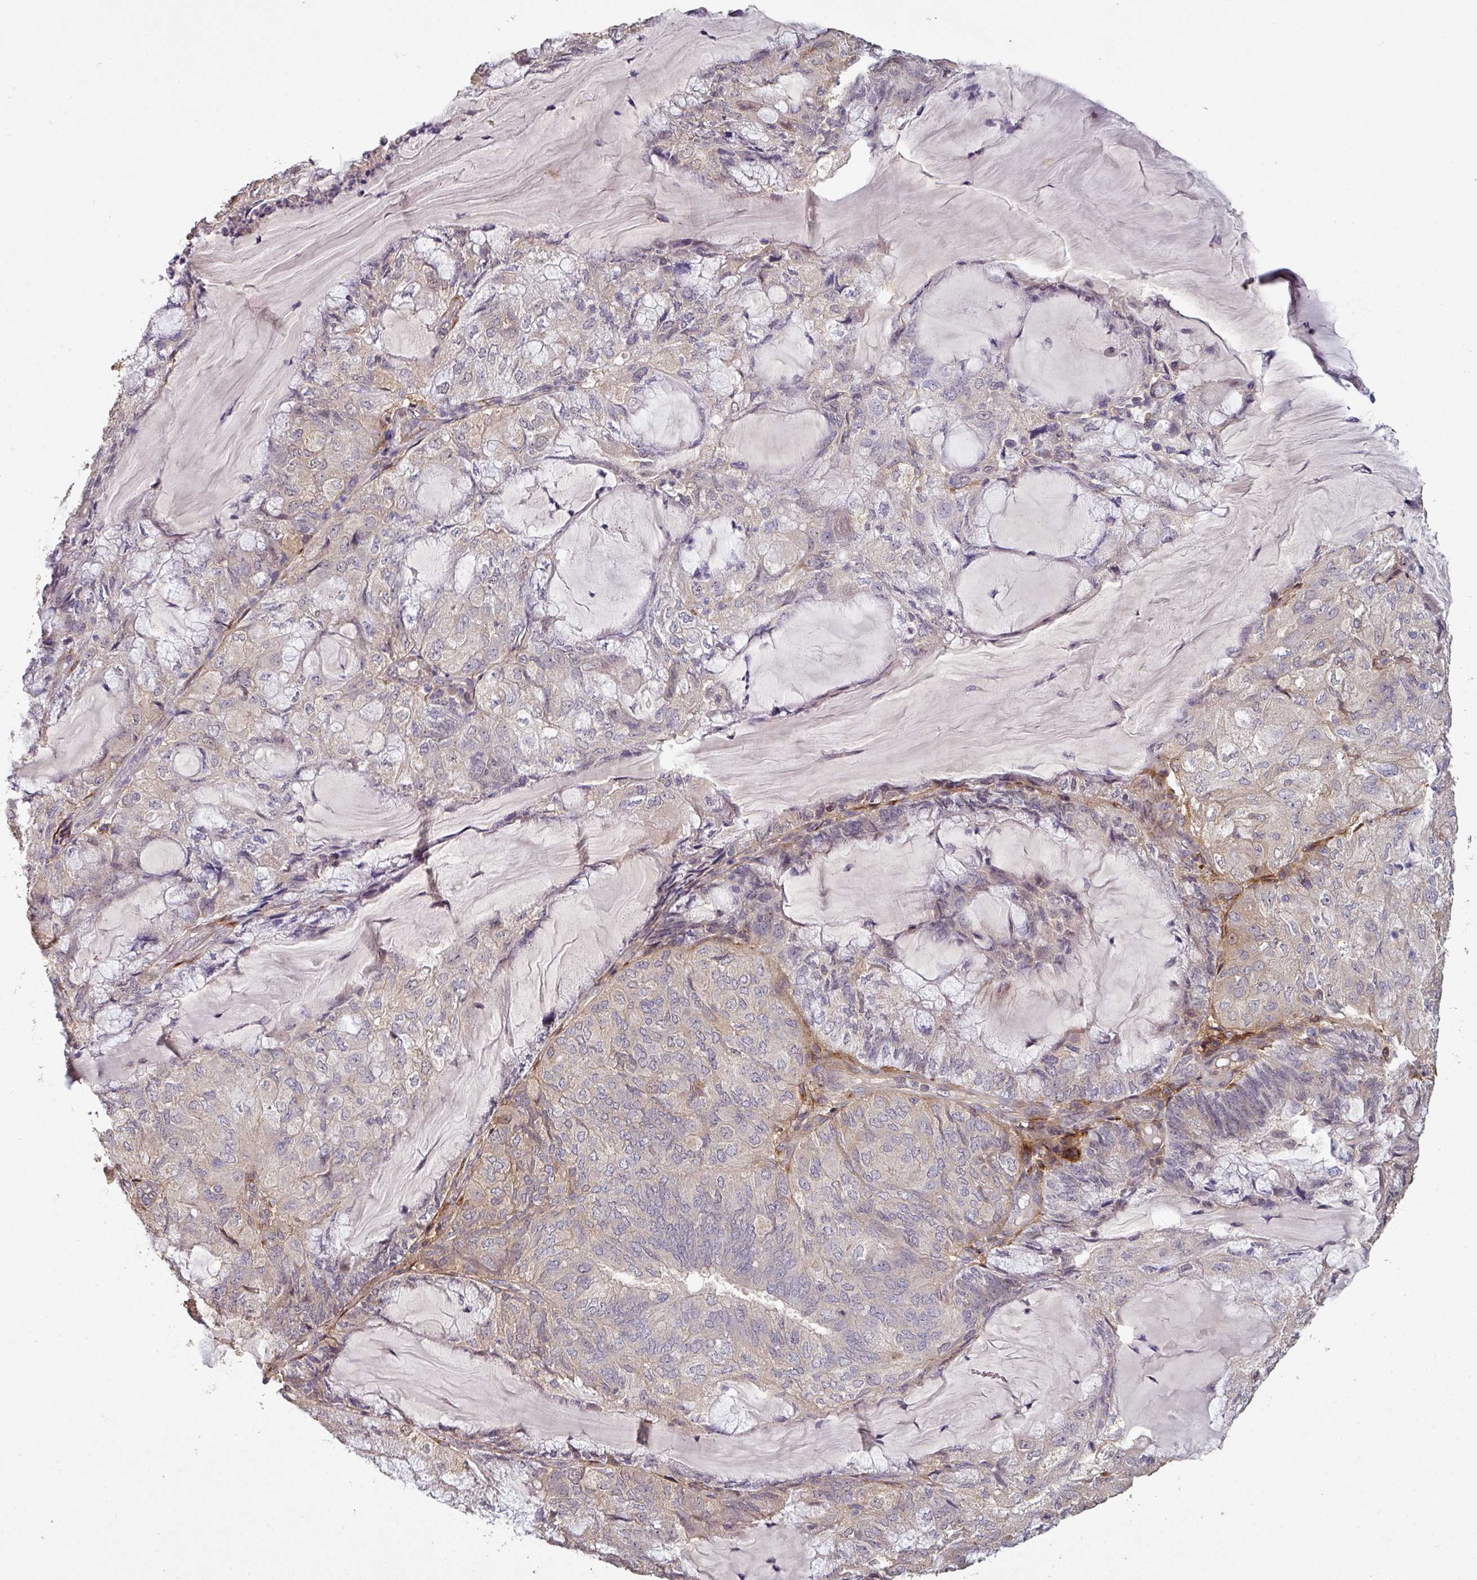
{"staining": {"intensity": "weak", "quantity": "<25%", "location": "cytoplasmic/membranous"}, "tissue": "endometrial cancer", "cell_type": "Tumor cells", "image_type": "cancer", "snomed": [{"axis": "morphology", "description": "Adenocarcinoma, NOS"}, {"axis": "topography", "description": "Endometrium"}], "caption": "Immunohistochemistry of adenocarcinoma (endometrial) demonstrates no positivity in tumor cells. Brightfield microscopy of immunohistochemistry (IHC) stained with DAB (brown) and hematoxylin (blue), captured at high magnification.", "gene": "ISLR", "patient": {"sex": "female", "age": 81}}